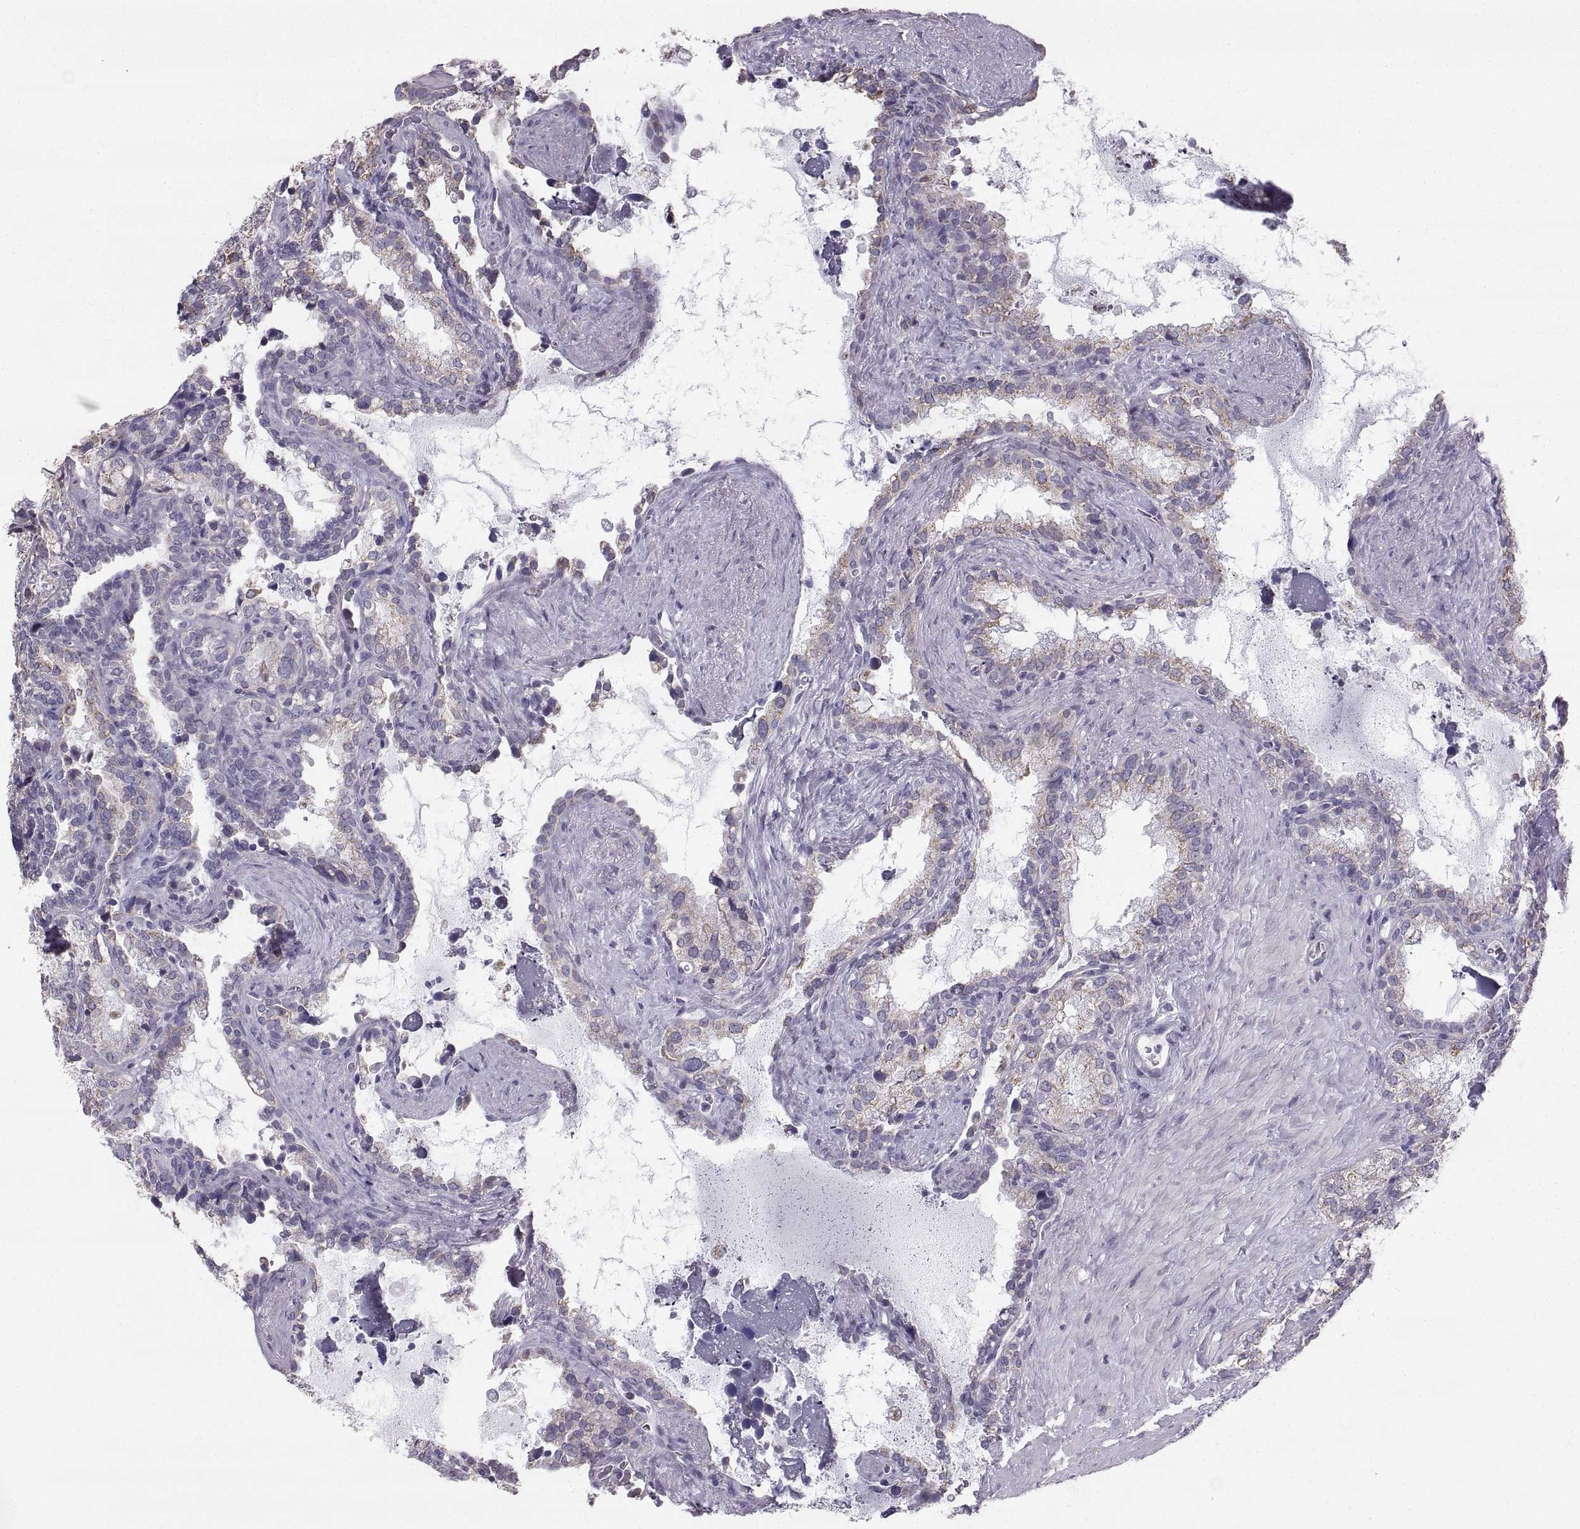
{"staining": {"intensity": "weak", "quantity": "<25%", "location": "cytoplasmic/membranous"}, "tissue": "seminal vesicle", "cell_type": "Glandular cells", "image_type": "normal", "snomed": [{"axis": "morphology", "description": "Normal tissue, NOS"}, {"axis": "topography", "description": "Seminal veicle"}], "caption": "Immunohistochemical staining of unremarkable human seminal vesicle demonstrates no significant expression in glandular cells.", "gene": "STMND1", "patient": {"sex": "male", "age": 71}}